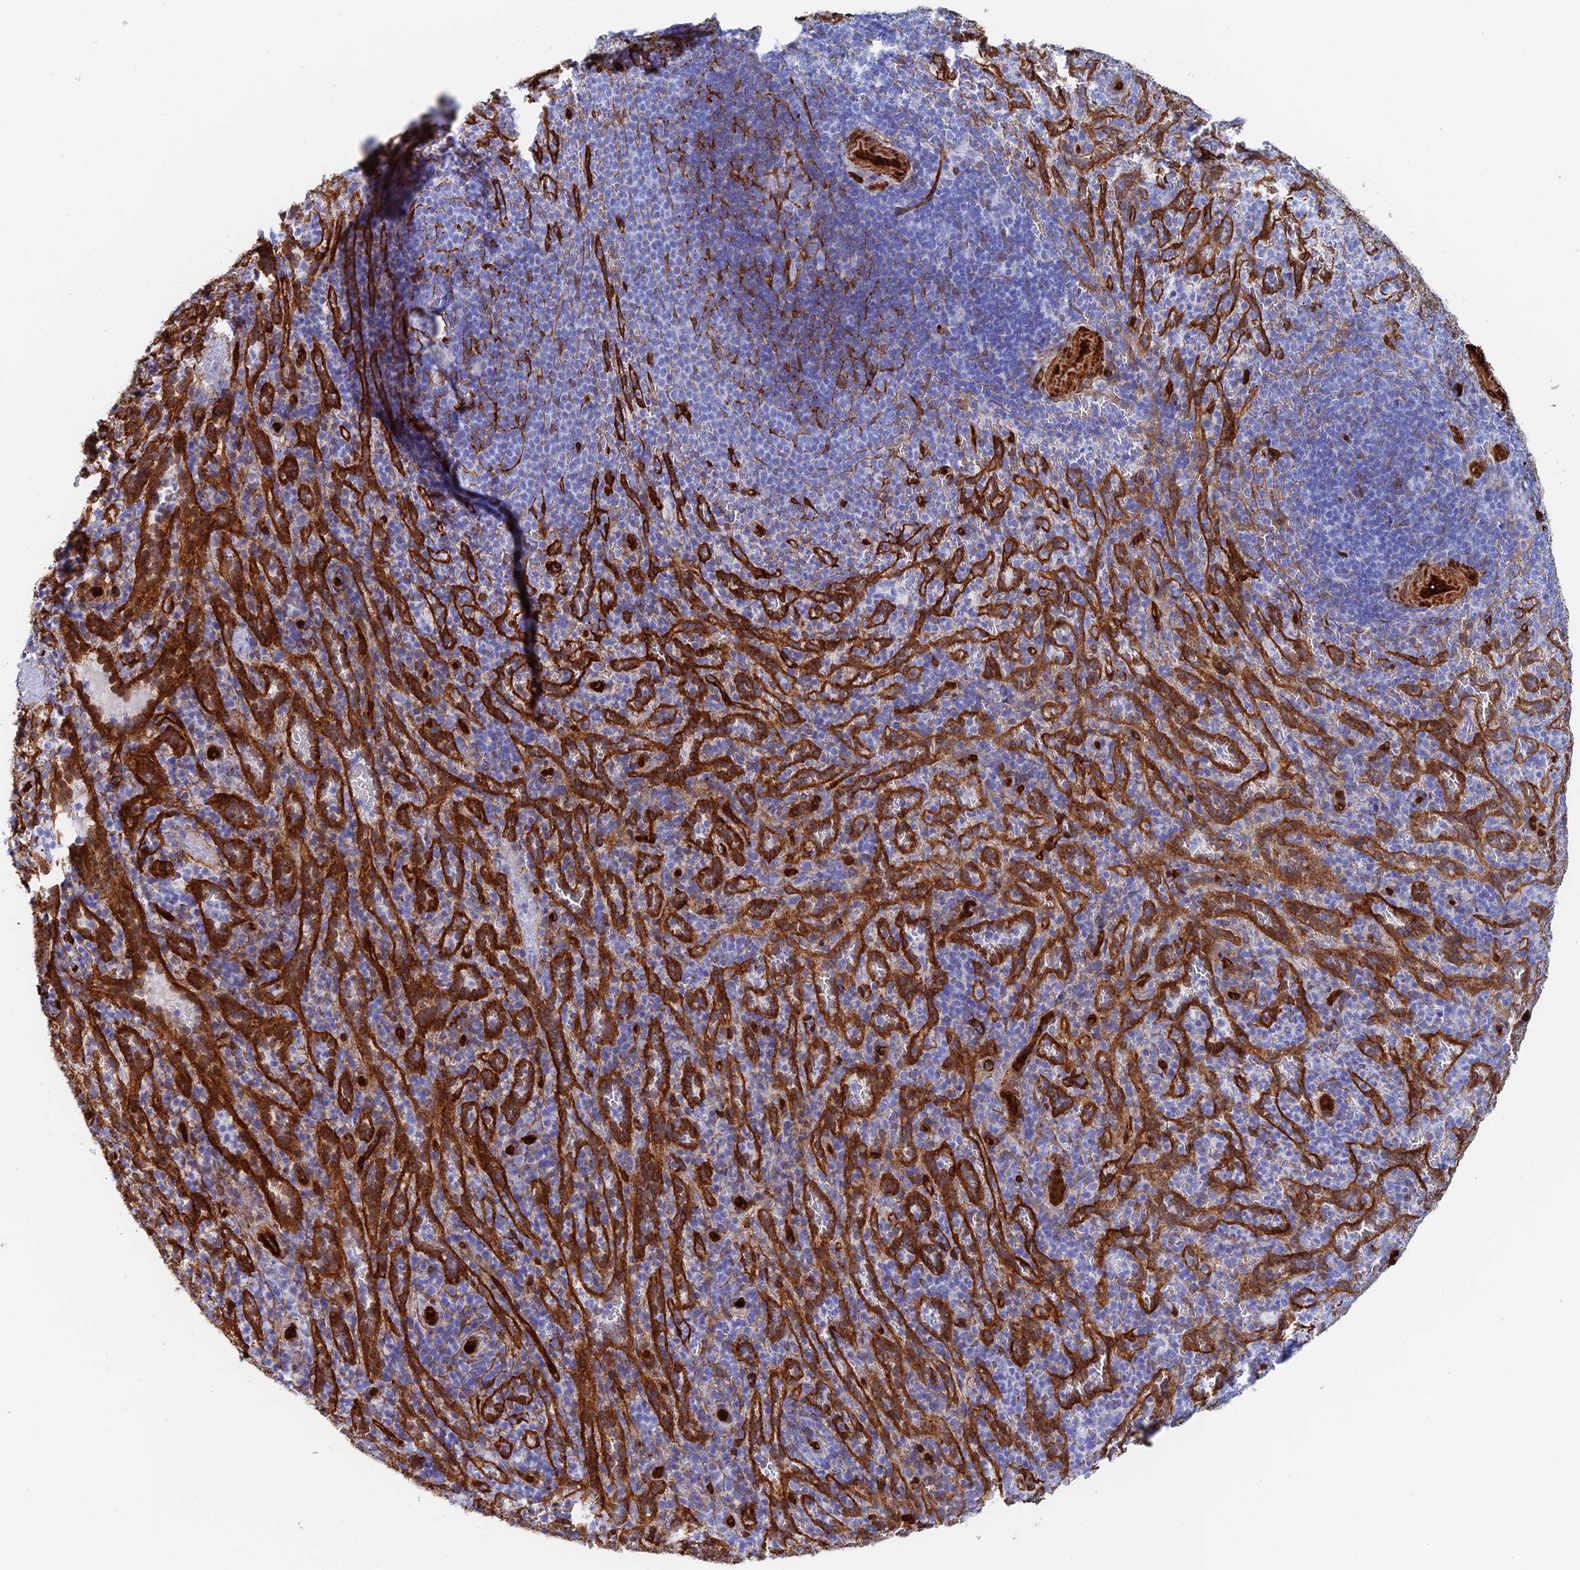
{"staining": {"intensity": "negative", "quantity": "none", "location": "none"}, "tissue": "spleen", "cell_type": "Cells in red pulp", "image_type": "normal", "snomed": [{"axis": "morphology", "description": "Normal tissue, NOS"}, {"axis": "topography", "description": "Spleen"}], "caption": "Immunohistochemistry (IHC) of benign spleen demonstrates no positivity in cells in red pulp.", "gene": "CRIP2", "patient": {"sex": "female", "age": 21}}